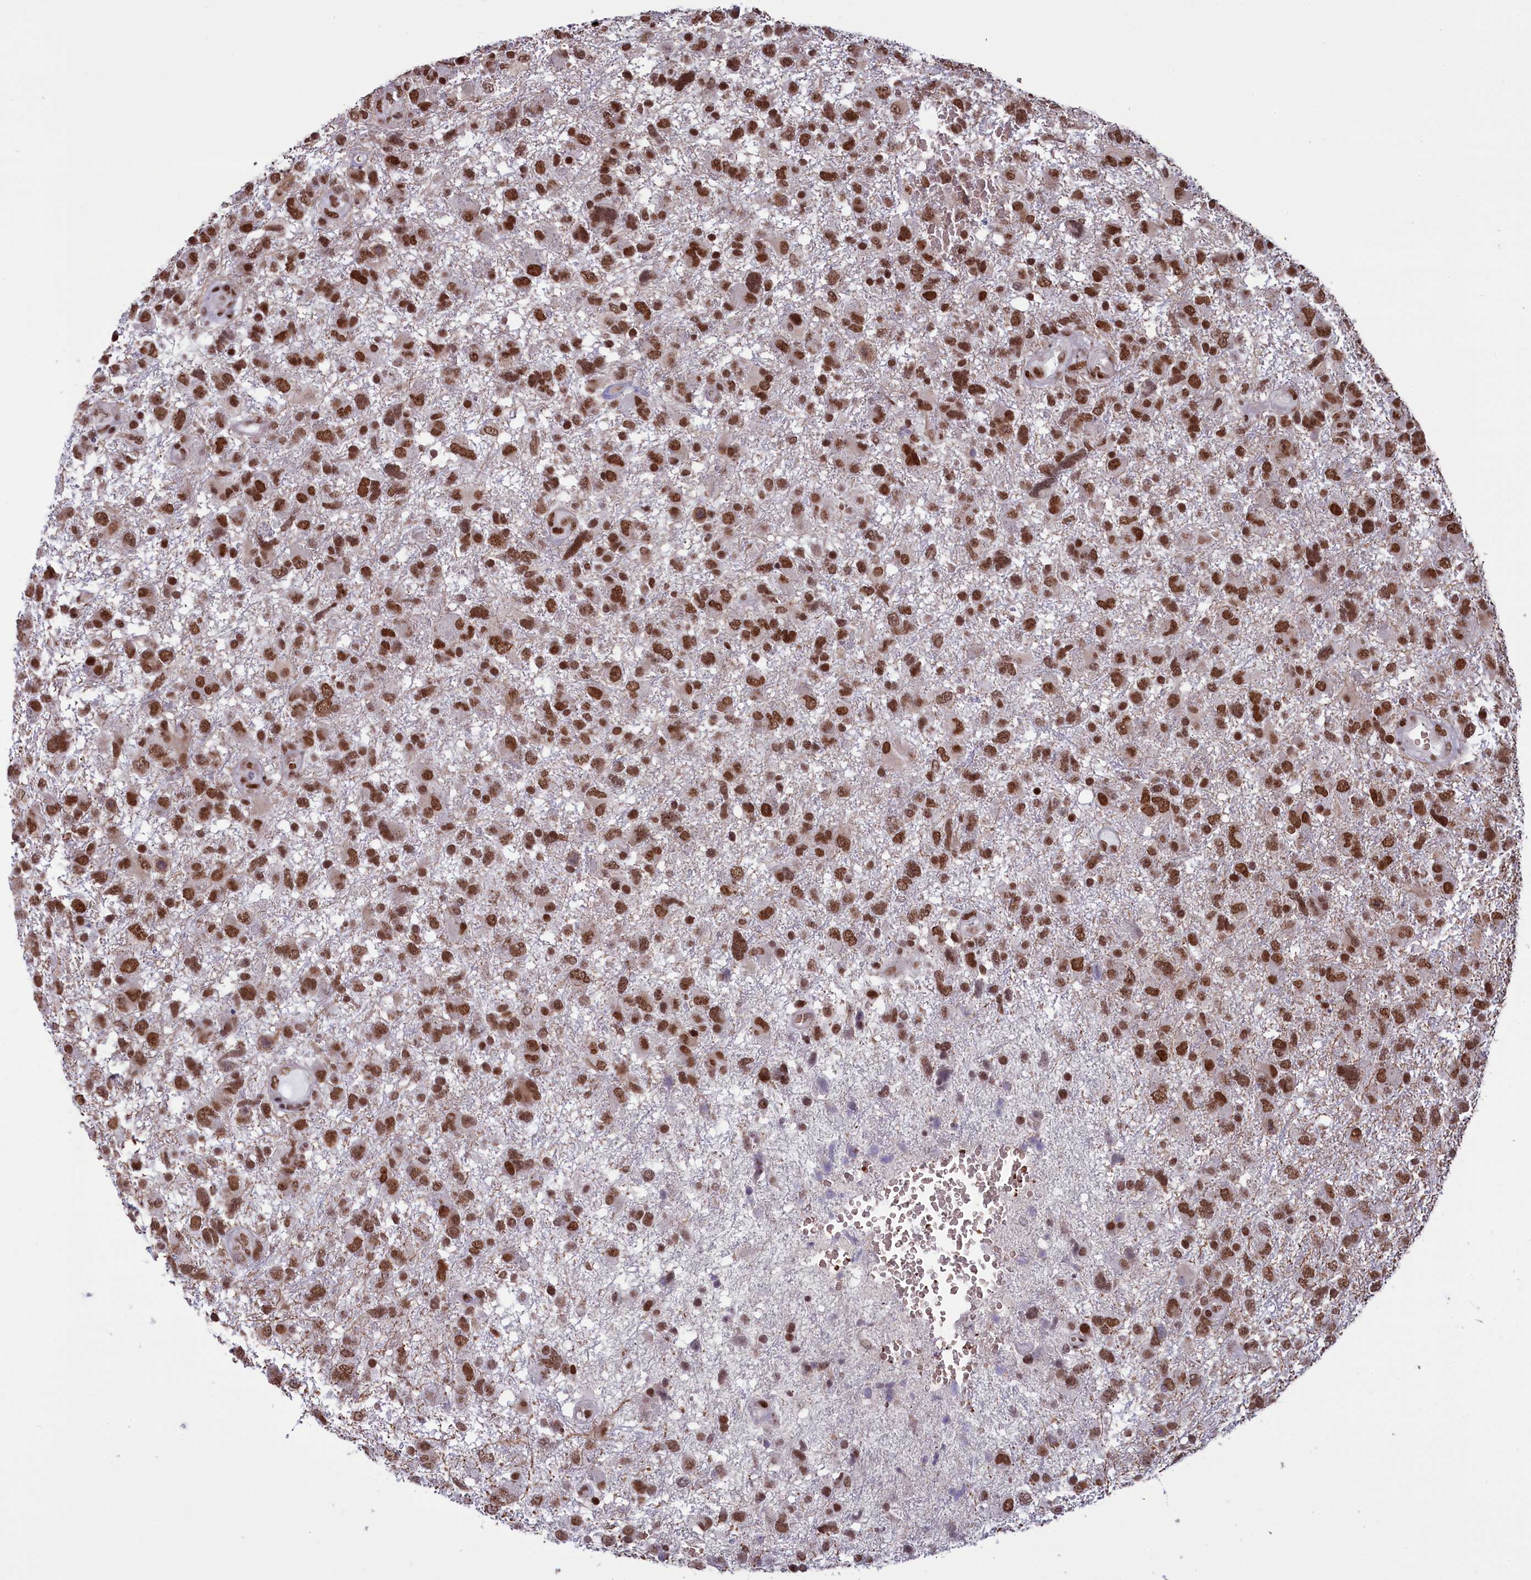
{"staining": {"intensity": "moderate", "quantity": ">75%", "location": "nuclear"}, "tissue": "glioma", "cell_type": "Tumor cells", "image_type": "cancer", "snomed": [{"axis": "morphology", "description": "Glioma, malignant, High grade"}, {"axis": "topography", "description": "Brain"}], "caption": "Immunohistochemistry (DAB (3,3'-diaminobenzidine)) staining of human high-grade glioma (malignant) exhibits moderate nuclear protein expression in about >75% of tumor cells. The protein is shown in brown color, while the nuclei are stained blue.", "gene": "MPHOSPH8", "patient": {"sex": "male", "age": 61}}